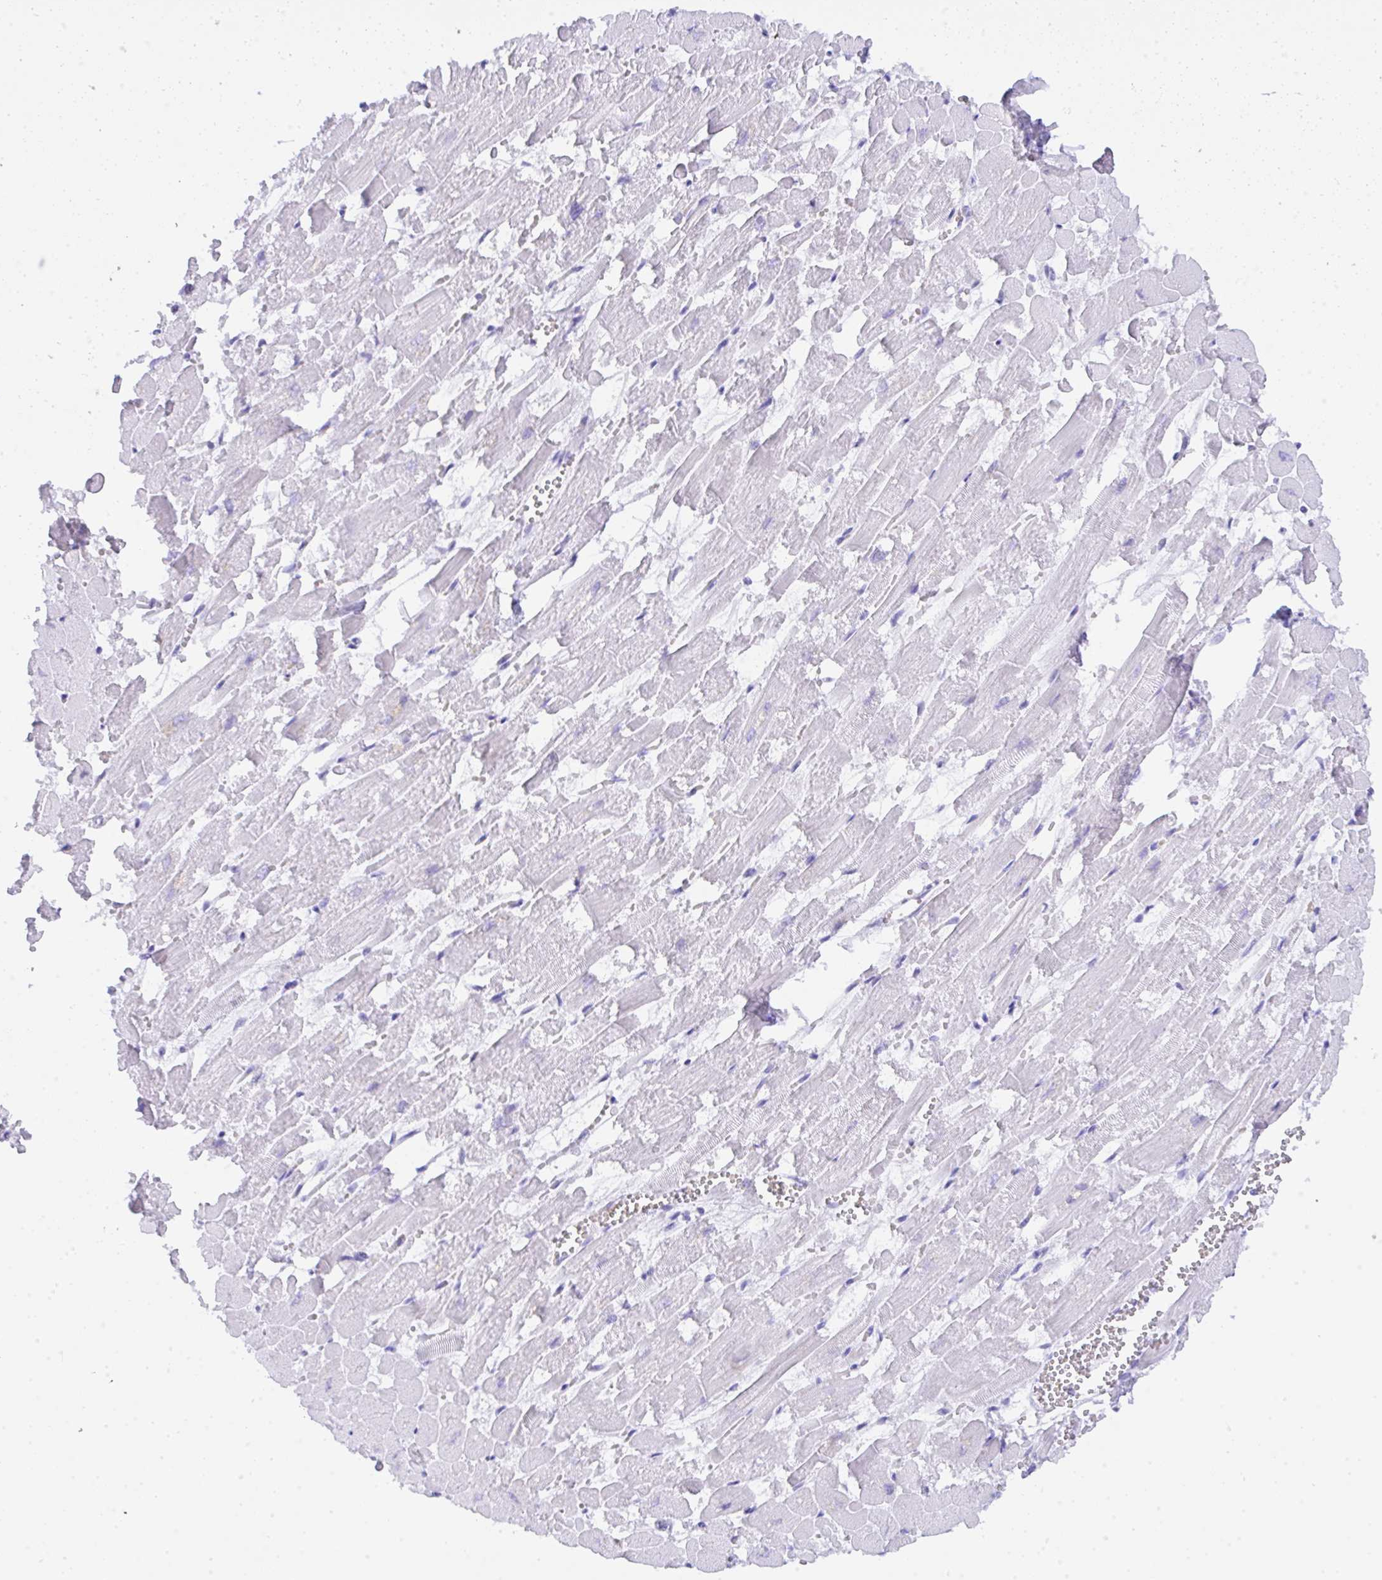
{"staining": {"intensity": "negative", "quantity": "none", "location": "none"}, "tissue": "heart muscle", "cell_type": "Cardiomyocytes", "image_type": "normal", "snomed": [{"axis": "morphology", "description": "Normal tissue, NOS"}, {"axis": "topography", "description": "Heart"}], "caption": "The immunohistochemistry micrograph has no significant expression in cardiomyocytes of heart muscle. The staining is performed using DAB brown chromogen with nuclei counter-stained in using hematoxylin.", "gene": "SEL1L2", "patient": {"sex": "female", "age": 52}}